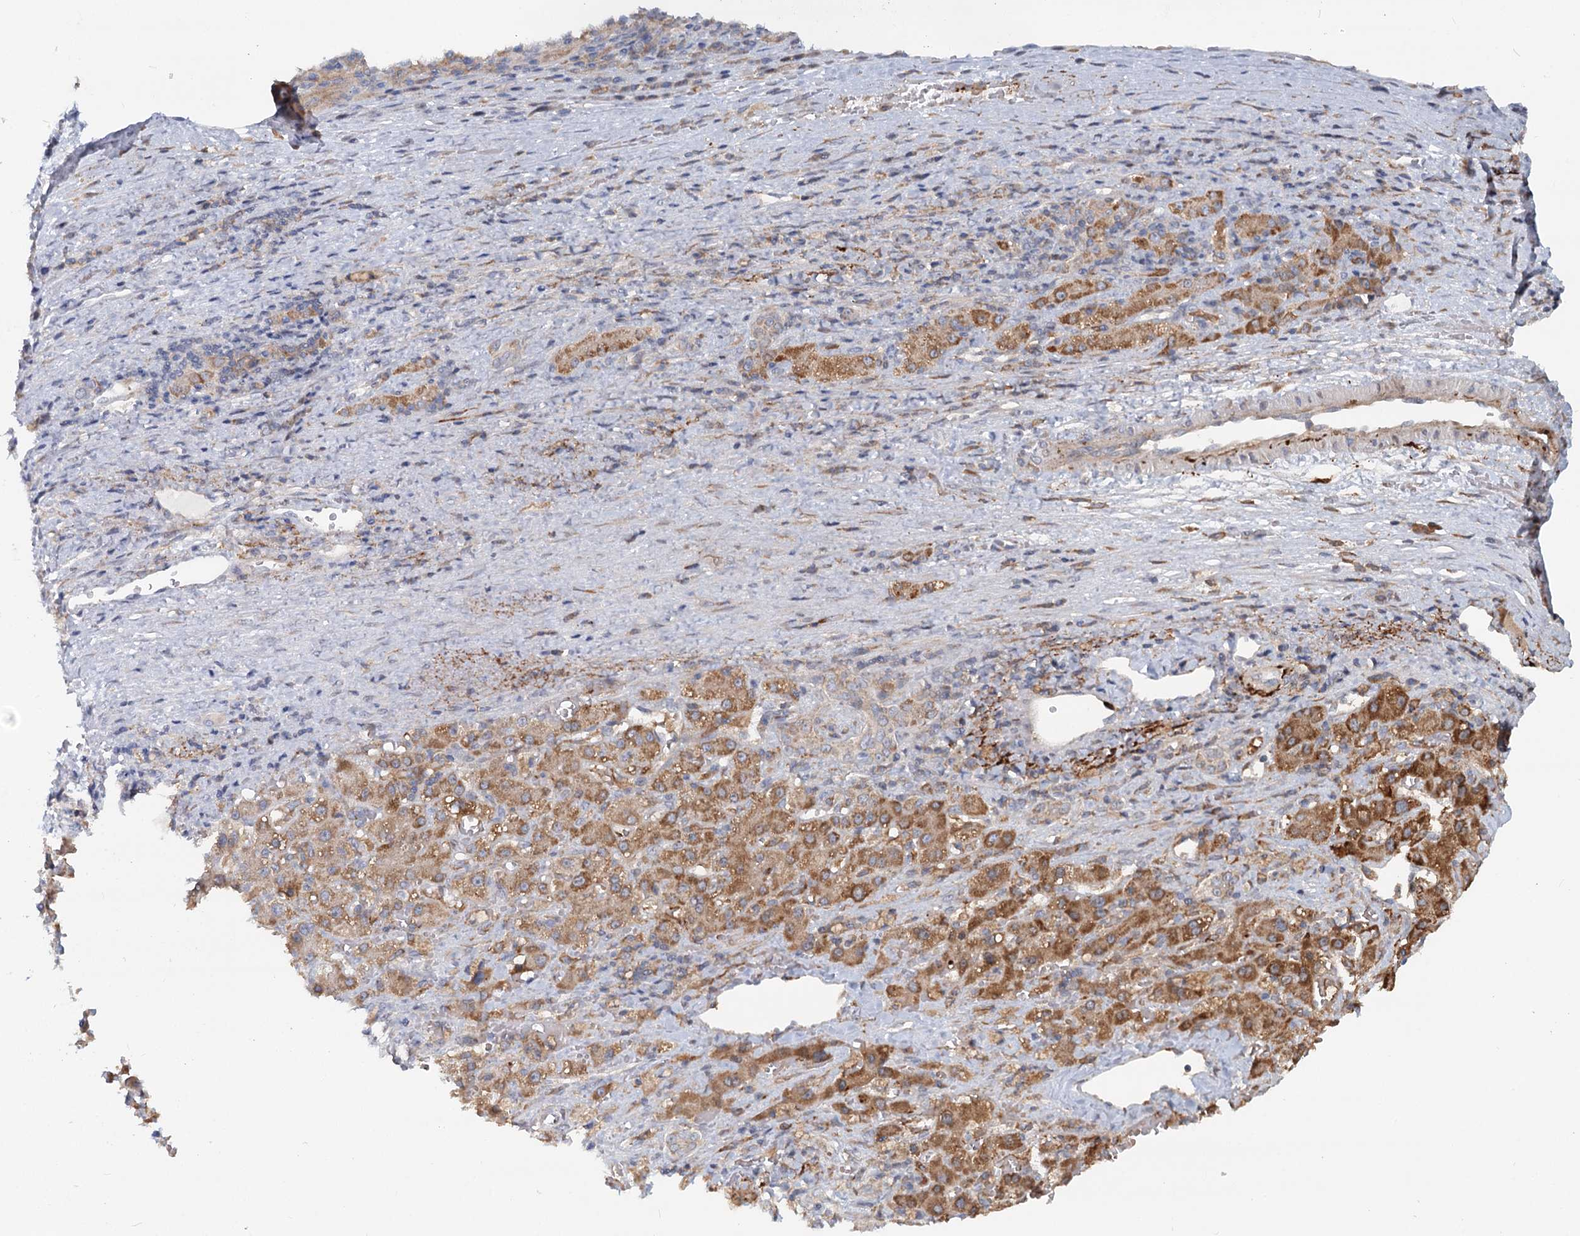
{"staining": {"intensity": "strong", "quantity": ">75%", "location": "cytoplasmic/membranous"}, "tissue": "liver cancer", "cell_type": "Tumor cells", "image_type": "cancer", "snomed": [{"axis": "morphology", "description": "Carcinoma, Hepatocellular, NOS"}, {"axis": "topography", "description": "Liver"}], "caption": "Protein expression analysis of human liver cancer reveals strong cytoplasmic/membranous expression in about >75% of tumor cells.", "gene": "RNF111", "patient": {"sex": "female", "age": 58}}